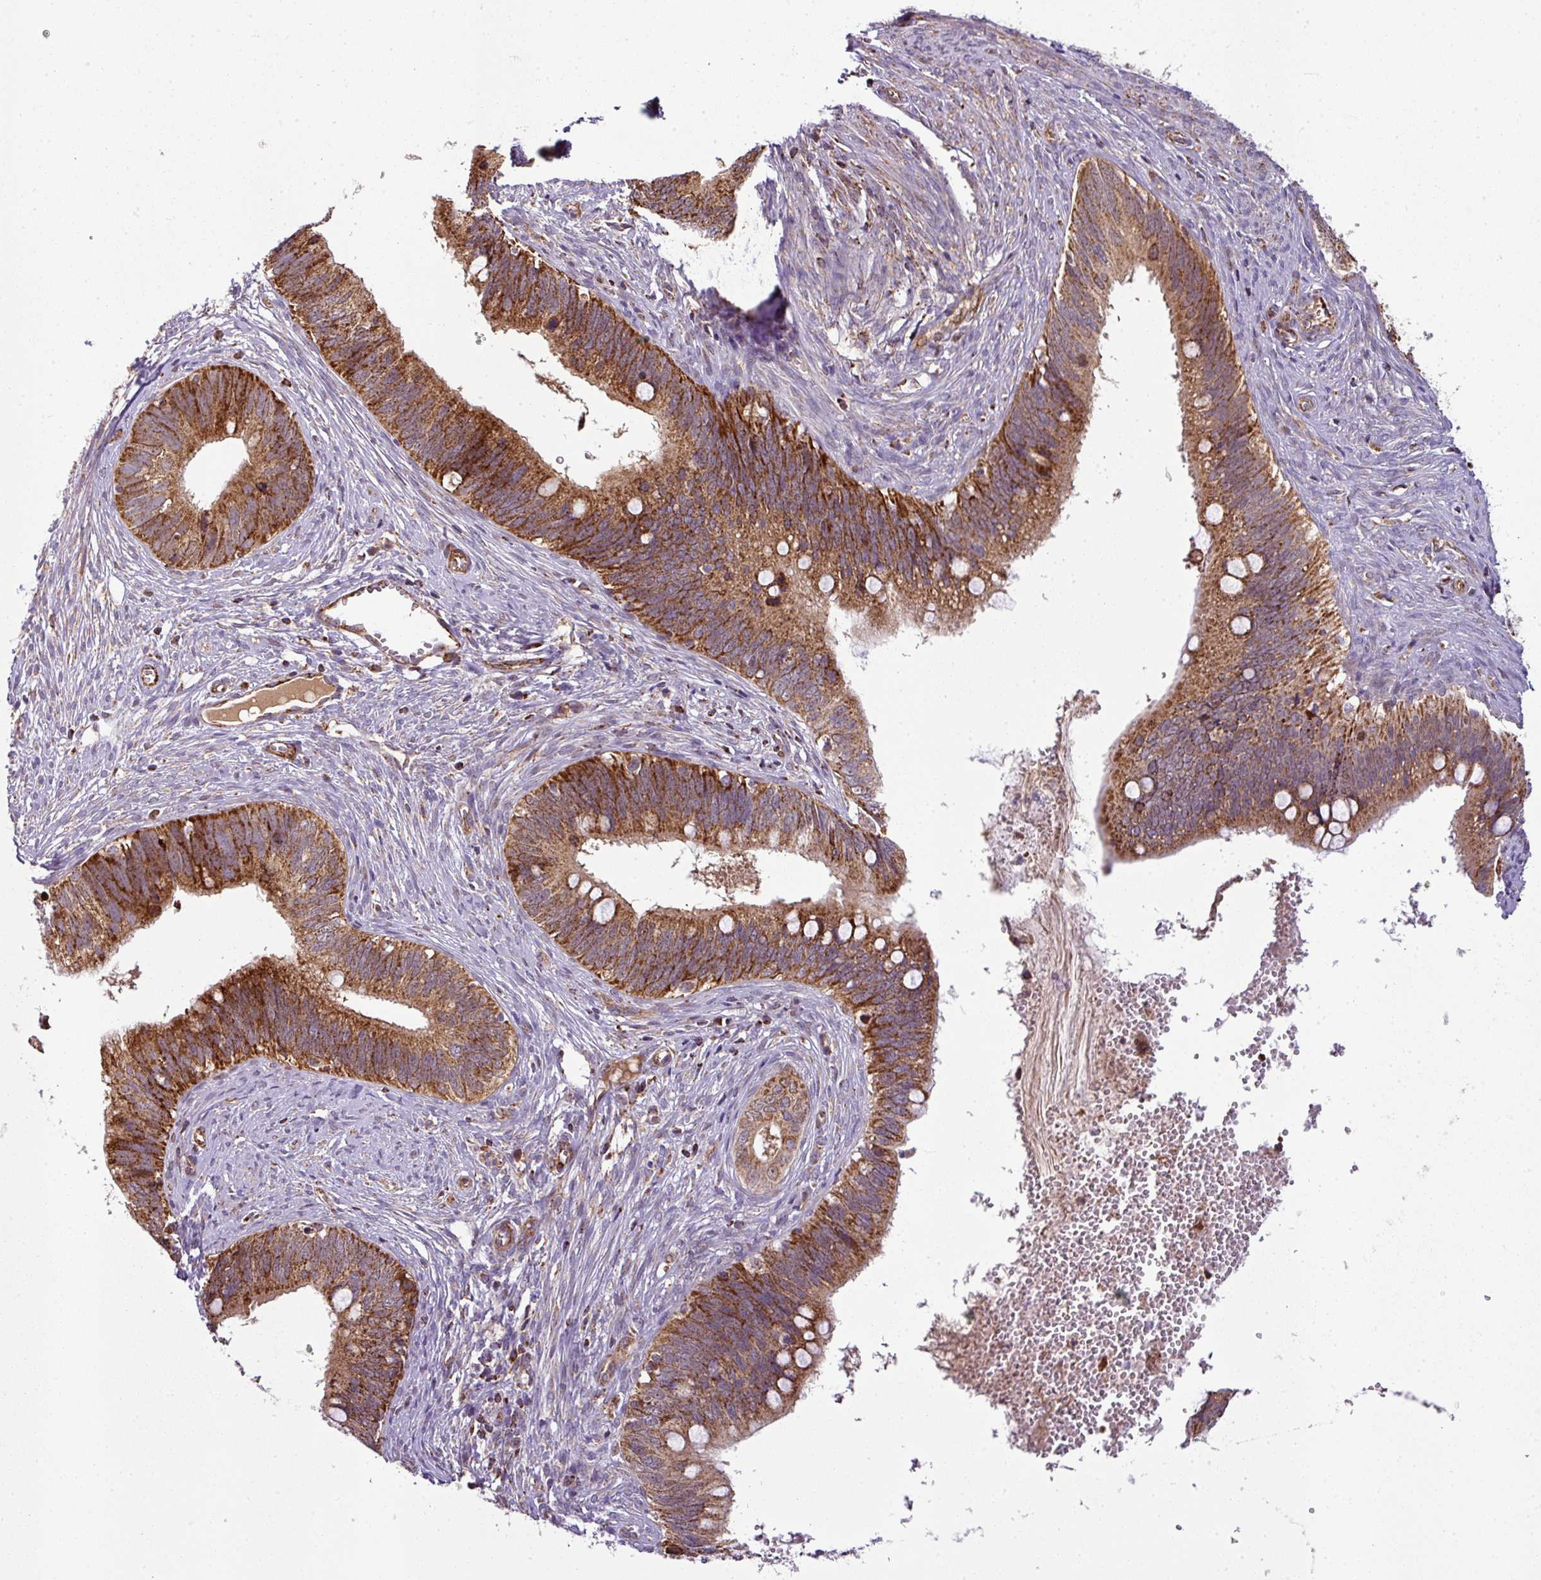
{"staining": {"intensity": "strong", "quantity": ">75%", "location": "cytoplasmic/membranous"}, "tissue": "cervical cancer", "cell_type": "Tumor cells", "image_type": "cancer", "snomed": [{"axis": "morphology", "description": "Adenocarcinoma, NOS"}, {"axis": "topography", "description": "Cervix"}], "caption": "Protein staining of adenocarcinoma (cervical) tissue displays strong cytoplasmic/membranous expression in about >75% of tumor cells.", "gene": "PRELID3B", "patient": {"sex": "female", "age": 42}}